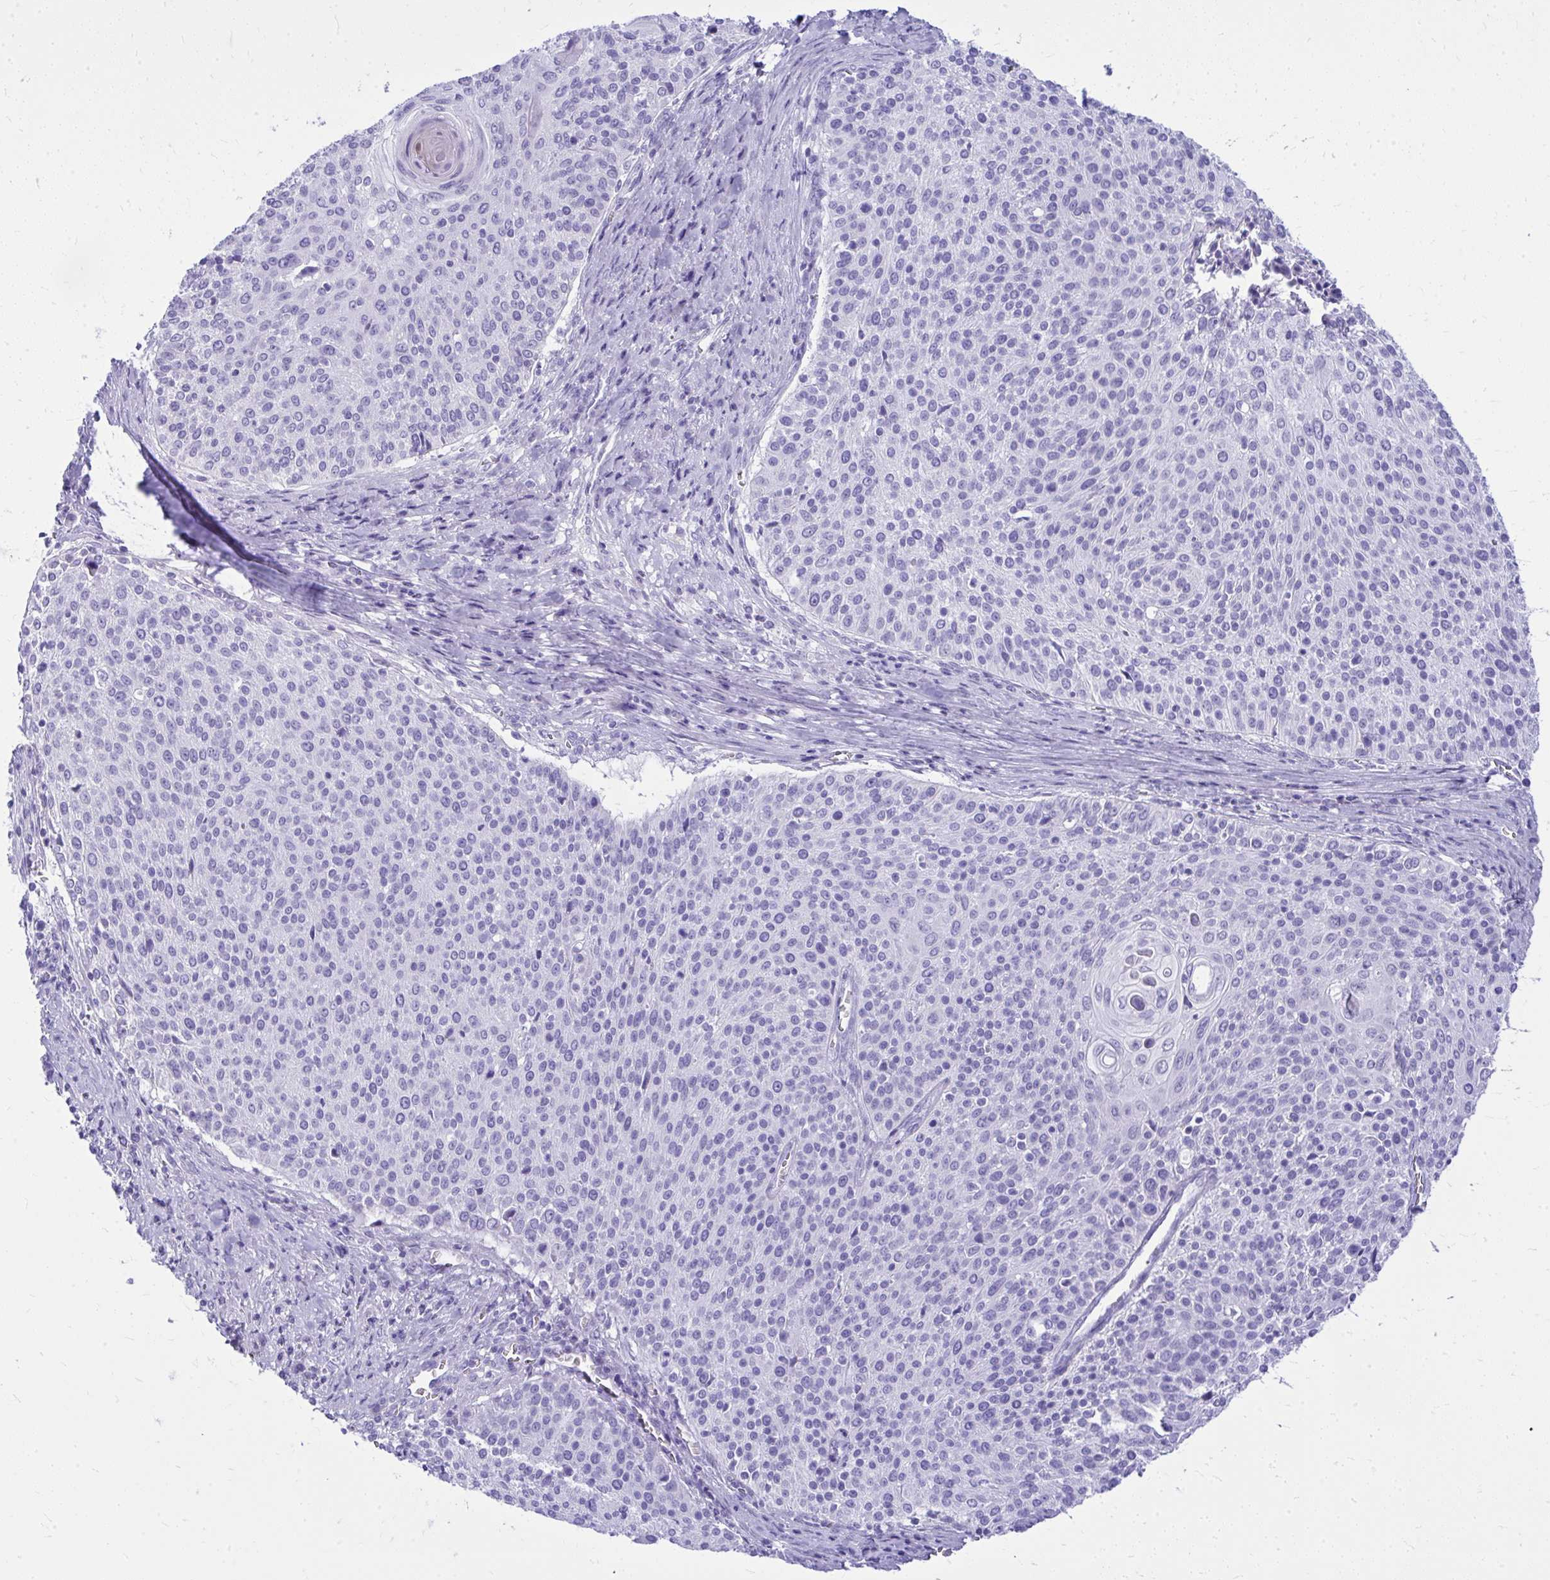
{"staining": {"intensity": "negative", "quantity": "none", "location": "none"}, "tissue": "cervical cancer", "cell_type": "Tumor cells", "image_type": "cancer", "snomed": [{"axis": "morphology", "description": "Squamous cell carcinoma, NOS"}, {"axis": "topography", "description": "Cervix"}], "caption": "Tumor cells are negative for brown protein staining in cervical cancer.", "gene": "RALYL", "patient": {"sex": "female", "age": 31}}